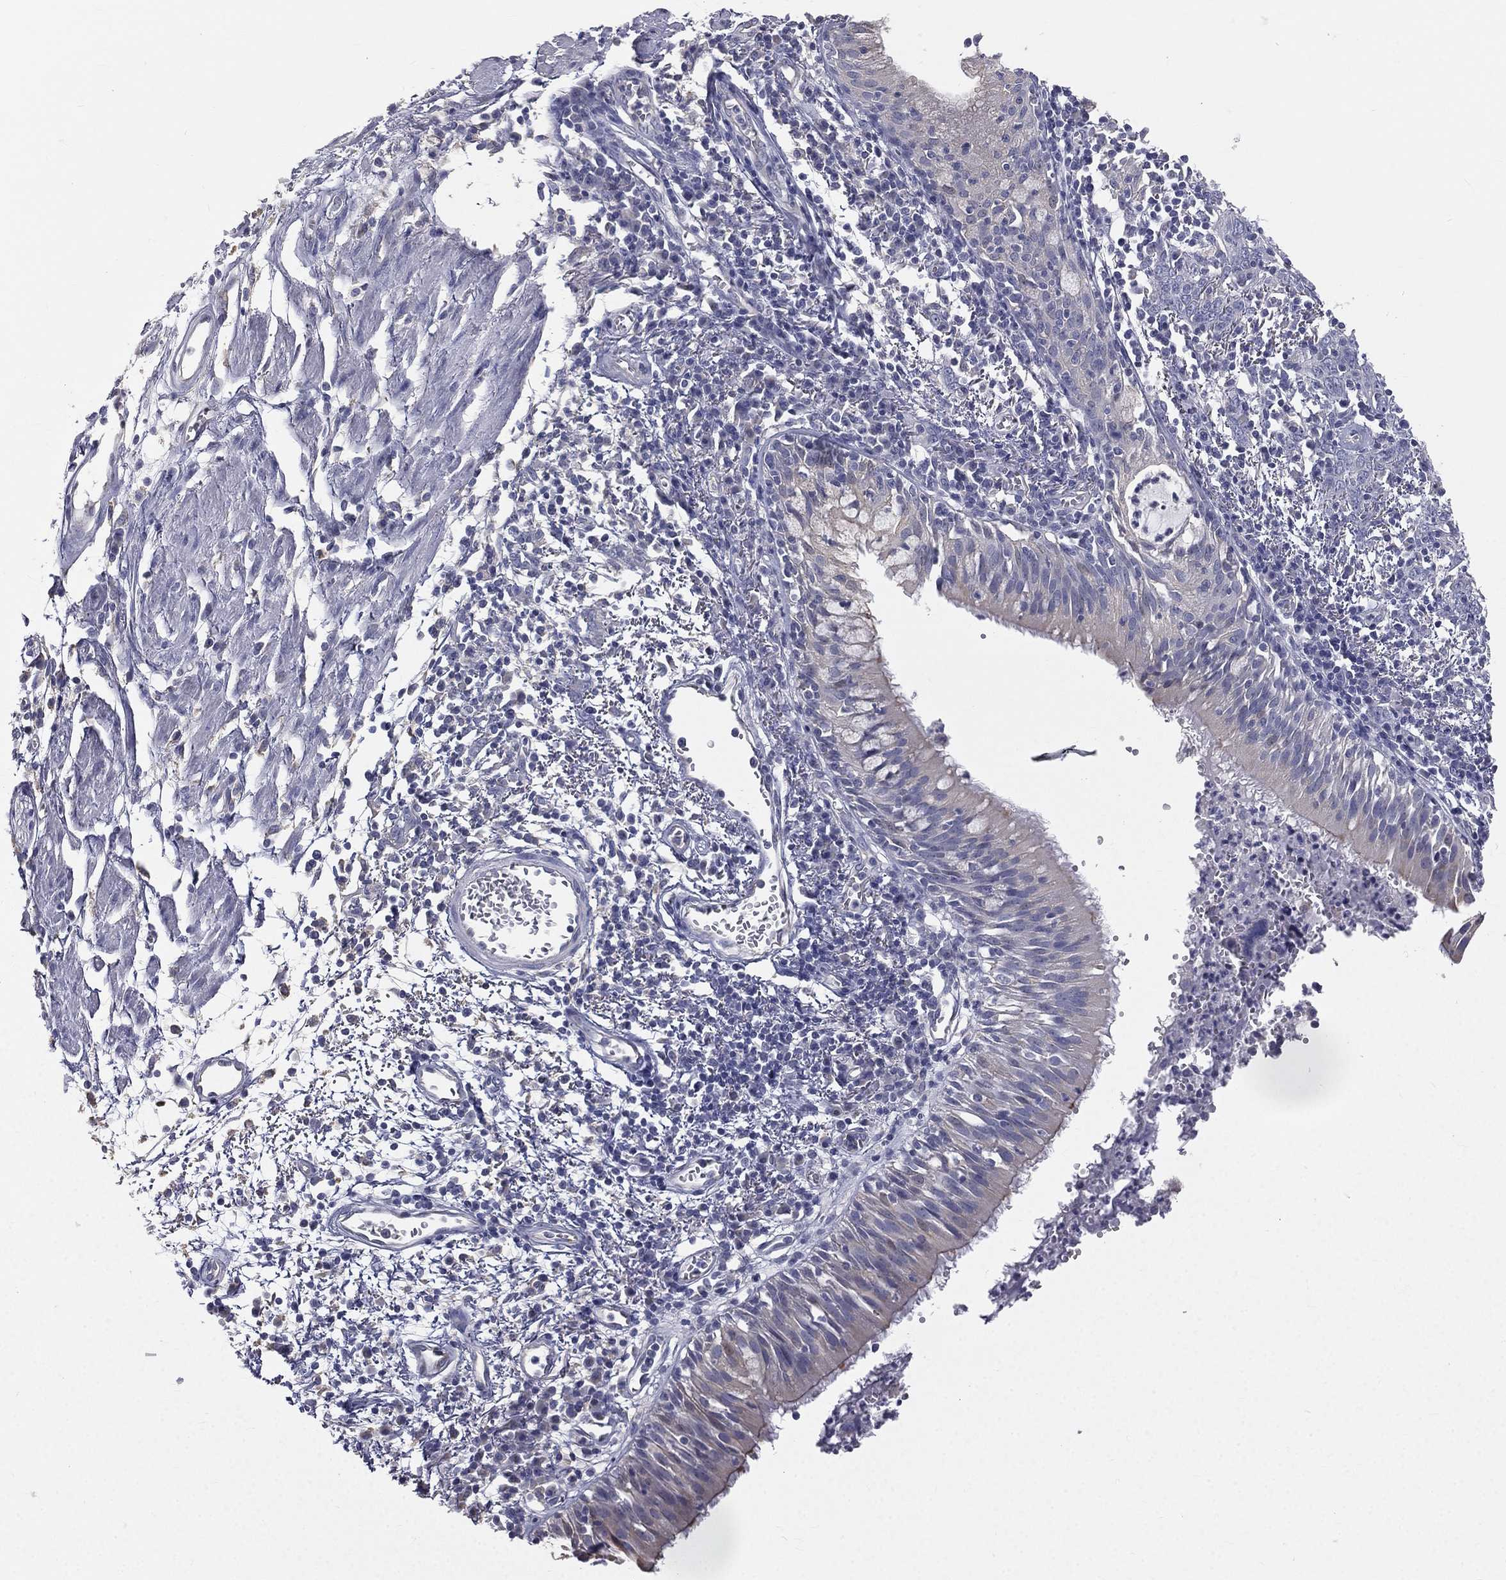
{"staining": {"intensity": "negative", "quantity": "none", "location": "none"}, "tissue": "bronchus", "cell_type": "Respiratory epithelial cells", "image_type": "normal", "snomed": [{"axis": "morphology", "description": "Normal tissue, NOS"}, {"axis": "morphology", "description": "Squamous cell carcinoma, NOS"}, {"axis": "topography", "description": "Cartilage tissue"}, {"axis": "topography", "description": "Bronchus"}, {"axis": "topography", "description": "Lung"}], "caption": "This is a photomicrograph of immunohistochemistry staining of unremarkable bronchus, which shows no positivity in respiratory epithelial cells. The staining is performed using DAB (3,3'-diaminobenzidine) brown chromogen with nuclei counter-stained in using hematoxylin.", "gene": "MUC13", "patient": {"sex": "male", "age": 66}}